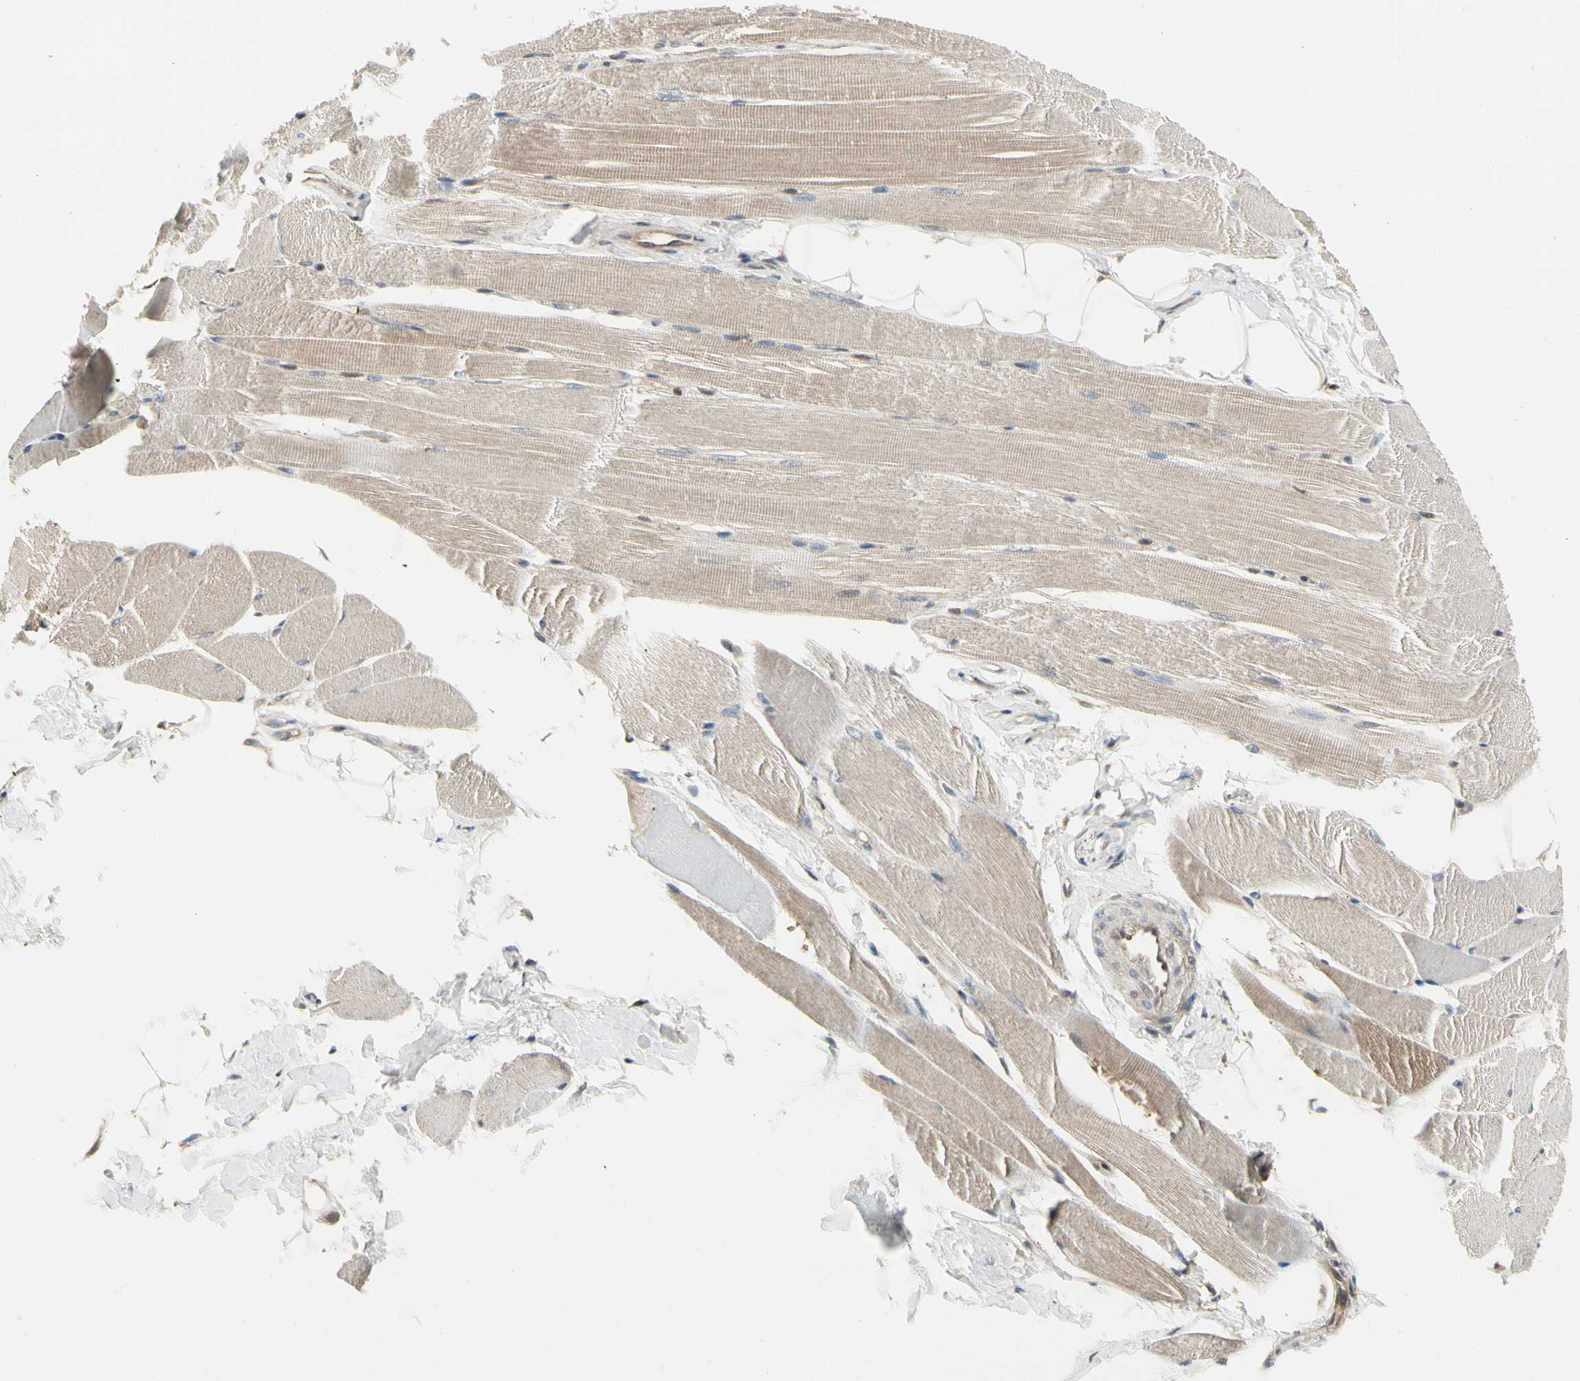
{"staining": {"intensity": "weak", "quantity": ">75%", "location": "cytoplasmic/membranous"}, "tissue": "skeletal muscle", "cell_type": "Myocytes", "image_type": "normal", "snomed": [{"axis": "morphology", "description": "Normal tissue, NOS"}, {"axis": "topography", "description": "Skeletal muscle"}, {"axis": "topography", "description": "Peripheral nerve tissue"}], "caption": "Weak cytoplasmic/membranous expression is present in approximately >75% of myocytes in benign skeletal muscle.", "gene": "EVC", "patient": {"sex": "female", "age": 84}}